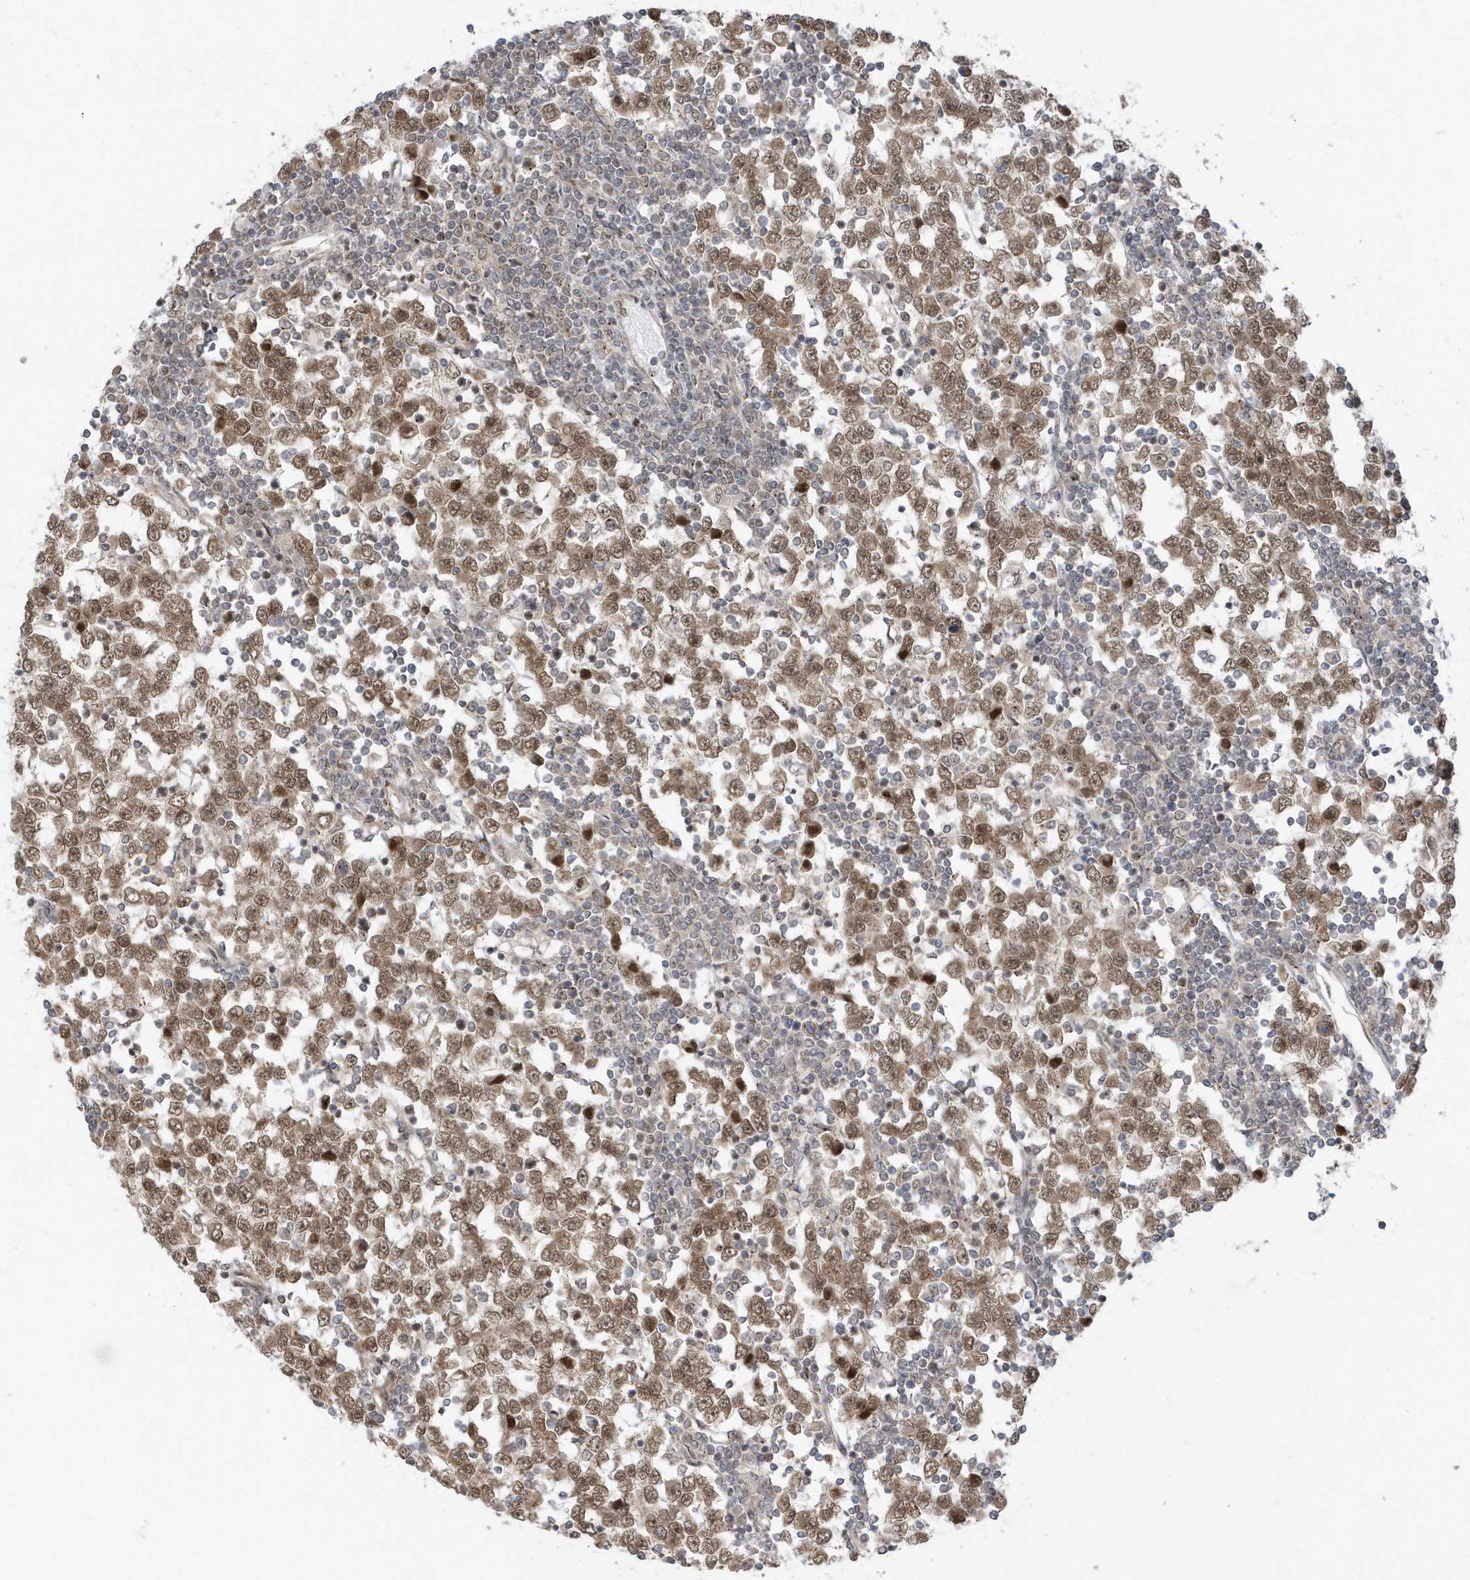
{"staining": {"intensity": "moderate", "quantity": ">75%", "location": "cytoplasmic/membranous,nuclear"}, "tissue": "testis cancer", "cell_type": "Tumor cells", "image_type": "cancer", "snomed": [{"axis": "morphology", "description": "Seminoma, NOS"}, {"axis": "topography", "description": "Testis"}], "caption": "The micrograph exhibits immunohistochemical staining of testis cancer. There is moderate cytoplasmic/membranous and nuclear positivity is appreciated in approximately >75% of tumor cells. (DAB IHC with brightfield microscopy, high magnification).", "gene": "USP53", "patient": {"sex": "male", "age": 65}}